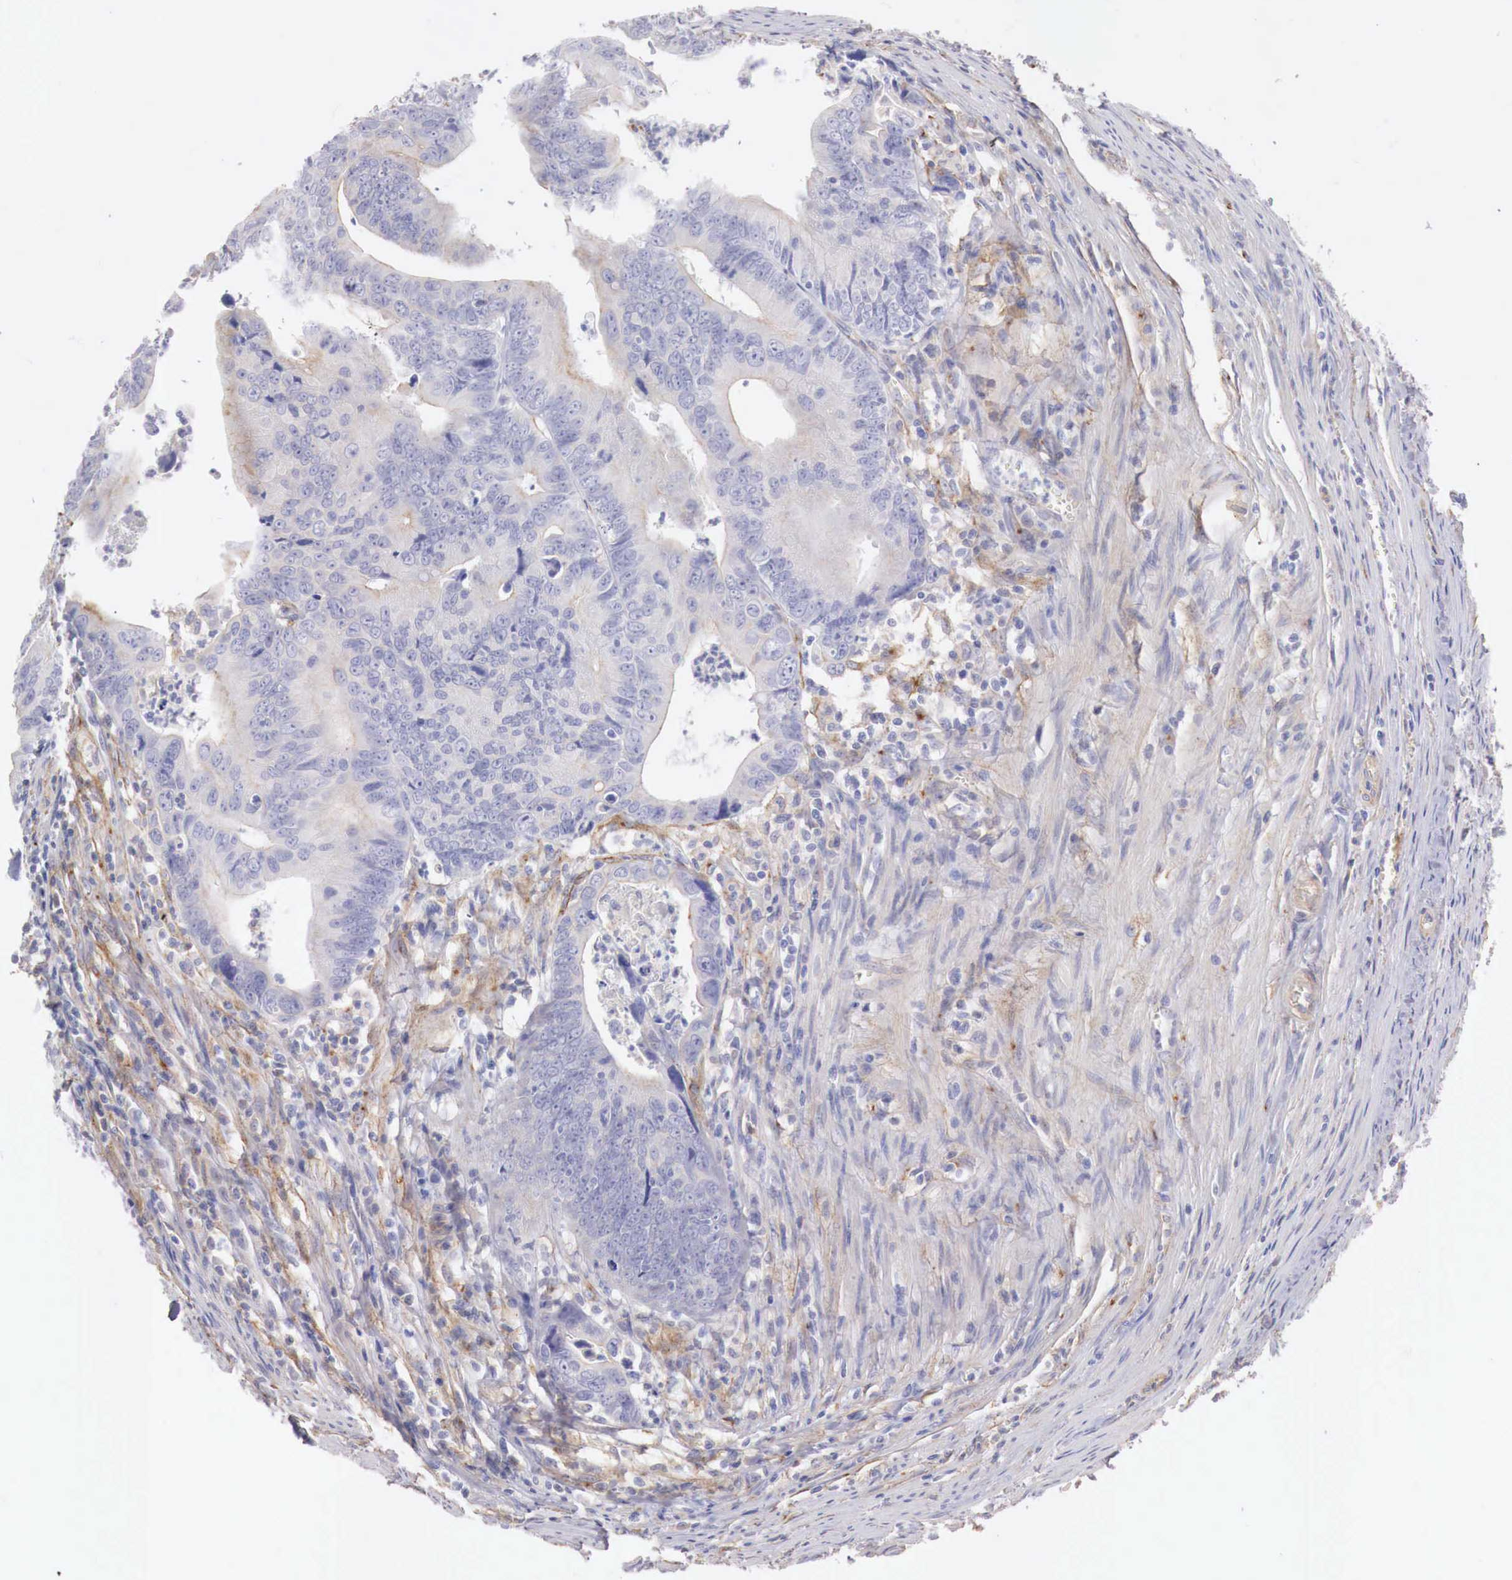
{"staining": {"intensity": "negative", "quantity": "none", "location": "none"}, "tissue": "colorectal cancer", "cell_type": "Tumor cells", "image_type": "cancer", "snomed": [{"axis": "morphology", "description": "Adenocarcinoma, NOS"}, {"axis": "topography", "description": "Colon"}], "caption": "IHC image of neoplastic tissue: colorectal cancer stained with DAB (3,3'-diaminobenzidine) displays no significant protein positivity in tumor cells.", "gene": "KLHDC7B", "patient": {"sex": "female", "age": 78}}